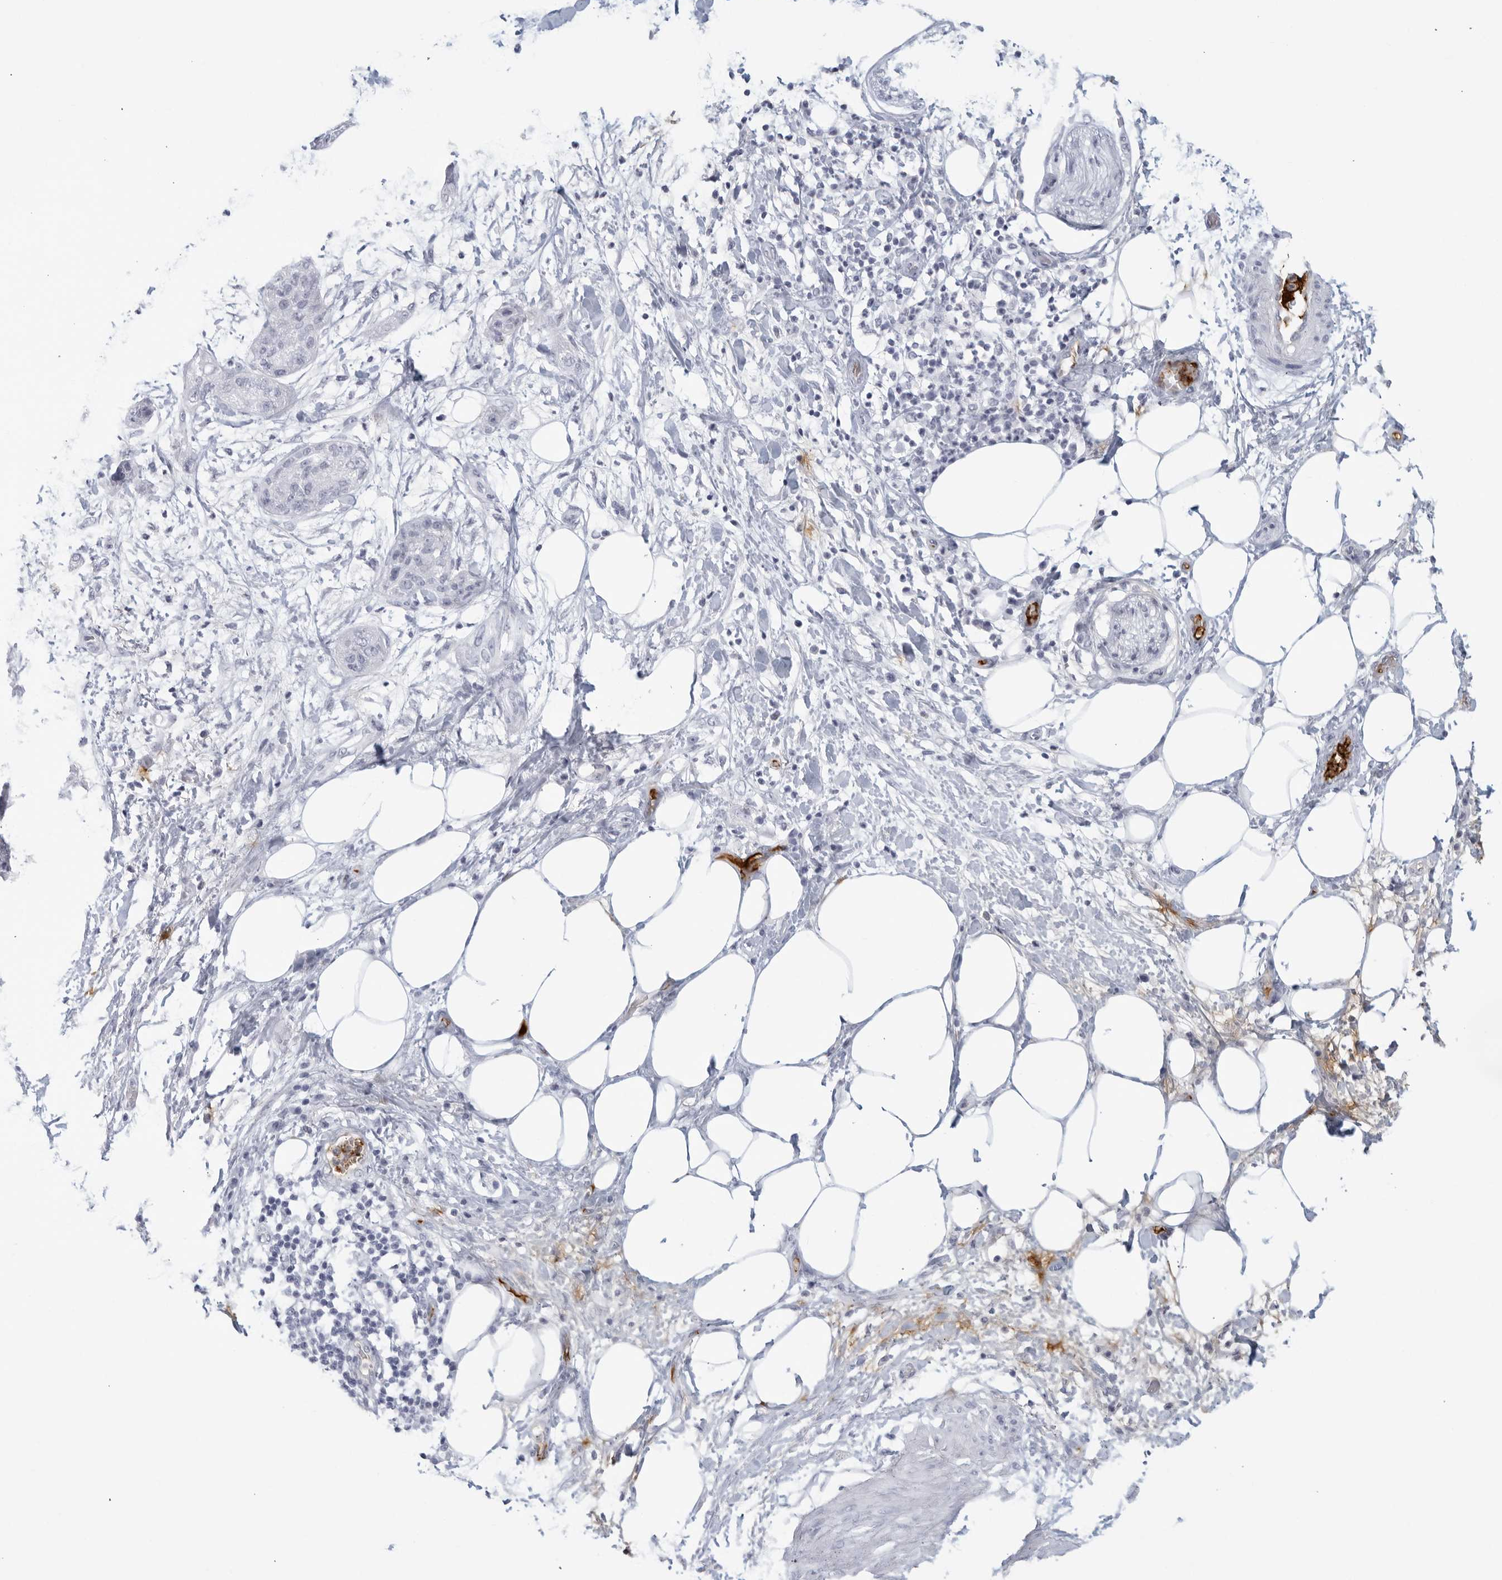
{"staining": {"intensity": "negative", "quantity": "none", "location": "none"}, "tissue": "pancreatic cancer", "cell_type": "Tumor cells", "image_type": "cancer", "snomed": [{"axis": "morphology", "description": "Adenocarcinoma, NOS"}, {"axis": "topography", "description": "Pancreas"}], "caption": "Pancreatic cancer was stained to show a protein in brown. There is no significant positivity in tumor cells.", "gene": "FGG", "patient": {"sex": "female", "age": 78}}